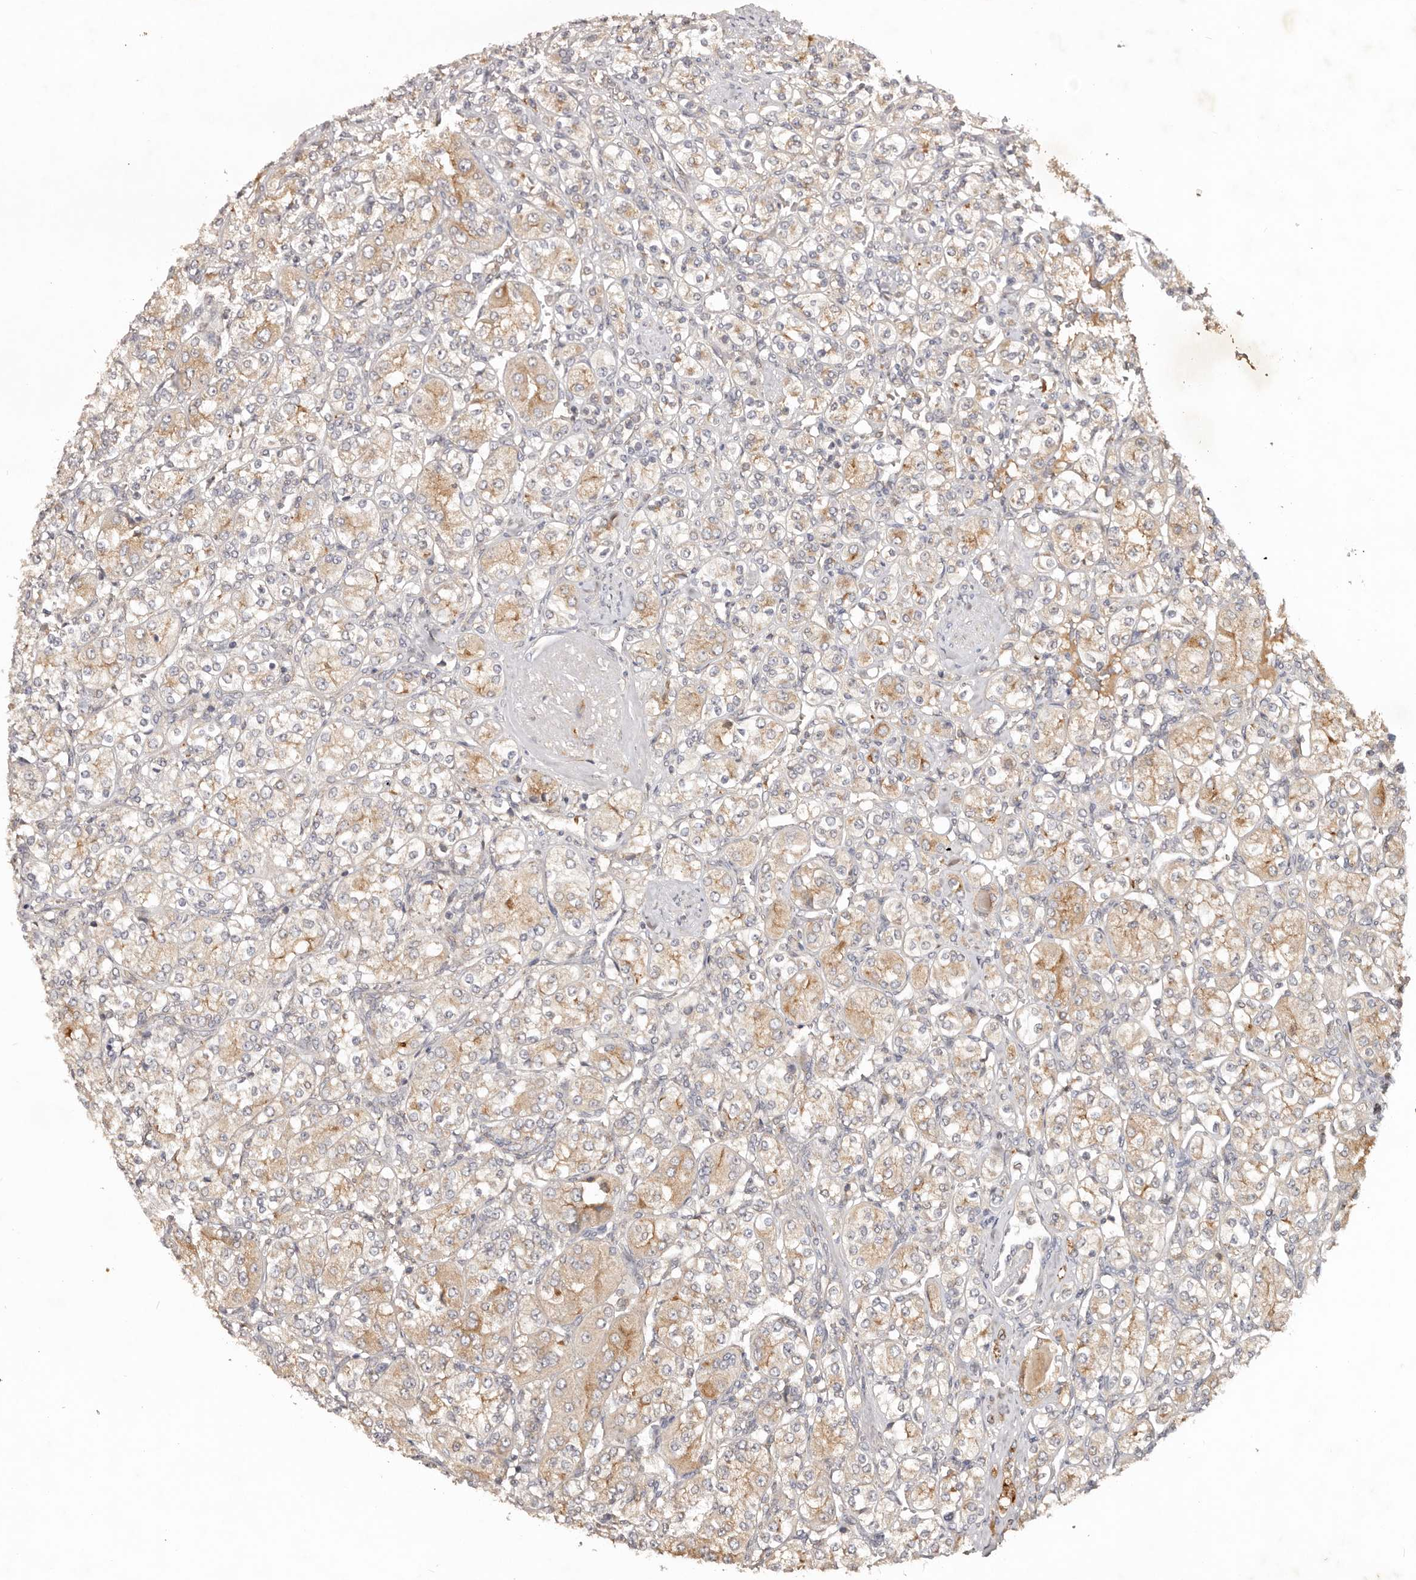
{"staining": {"intensity": "moderate", "quantity": "25%-75%", "location": "cytoplasmic/membranous"}, "tissue": "renal cancer", "cell_type": "Tumor cells", "image_type": "cancer", "snomed": [{"axis": "morphology", "description": "Adenocarcinoma, NOS"}, {"axis": "topography", "description": "Kidney"}], "caption": "This histopathology image demonstrates renal adenocarcinoma stained with immunohistochemistry to label a protein in brown. The cytoplasmic/membranous of tumor cells show moderate positivity for the protein. Nuclei are counter-stained blue.", "gene": "PKIB", "patient": {"sex": "male", "age": 77}}